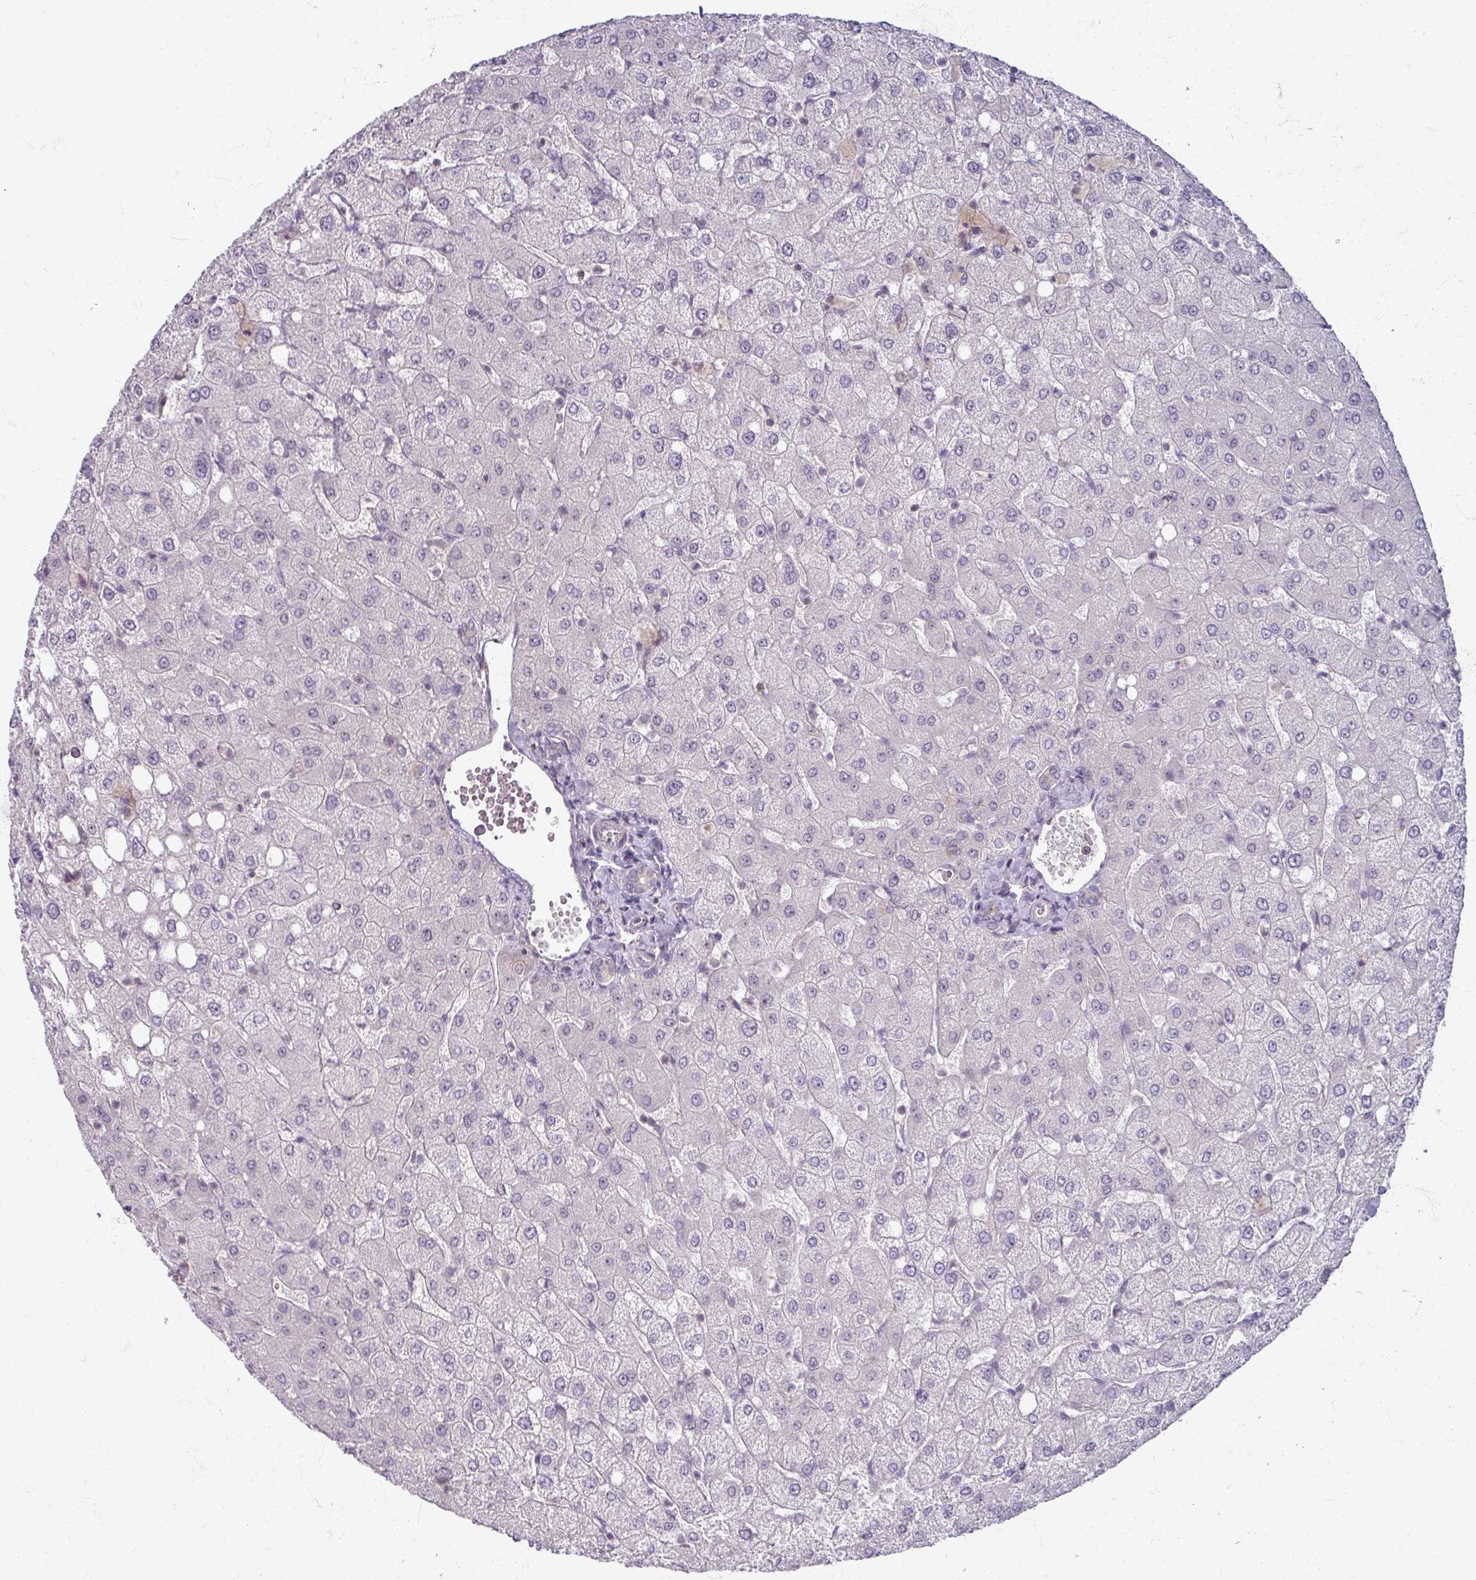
{"staining": {"intensity": "negative", "quantity": "none", "location": "none"}, "tissue": "liver", "cell_type": "Cholangiocytes", "image_type": "normal", "snomed": [{"axis": "morphology", "description": "Normal tissue, NOS"}, {"axis": "topography", "description": "Liver"}], "caption": "Human liver stained for a protein using immunohistochemistry exhibits no staining in cholangiocytes.", "gene": "TTLL7", "patient": {"sex": "female", "age": 54}}